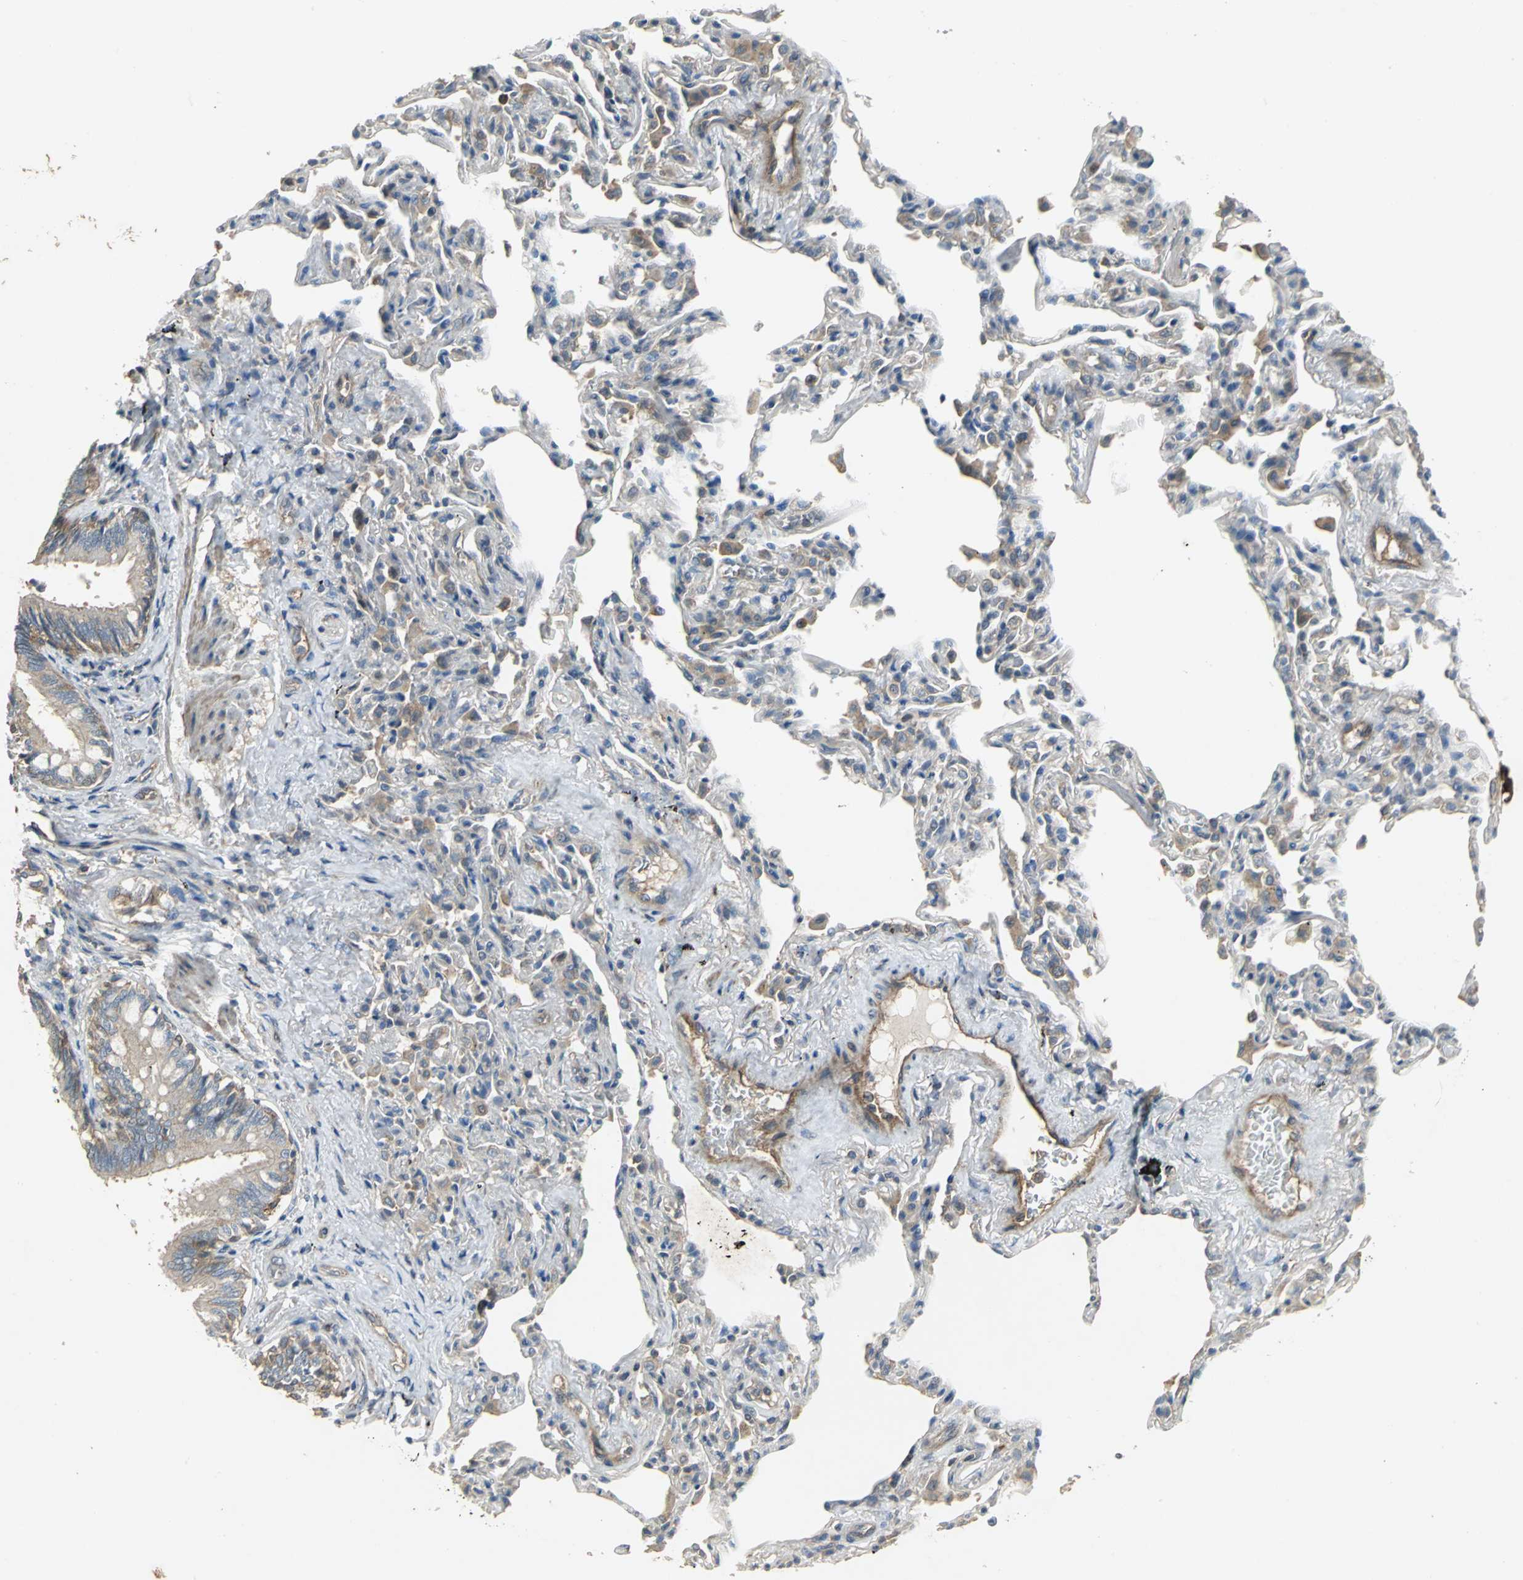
{"staining": {"intensity": "moderate", "quantity": ">75%", "location": "cytoplasmic/membranous"}, "tissue": "bronchus", "cell_type": "Respiratory epithelial cells", "image_type": "normal", "snomed": [{"axis": "morphology", "description": "Normal tissue, NOS"}, {"axis": "topography", "description": "Lung"}], "caption": "Immunohistochemical staining of benign bronchus reveals moderate cytoplasmic/membranous protein staining in approximately >75% of respiratory epithelial cells. (DAB (3,3'-diaminobenzidine) IHC with brightfield microscopy, high magnification).", "gene": "MET", "patient": {"sex": "male", "age": 64}}